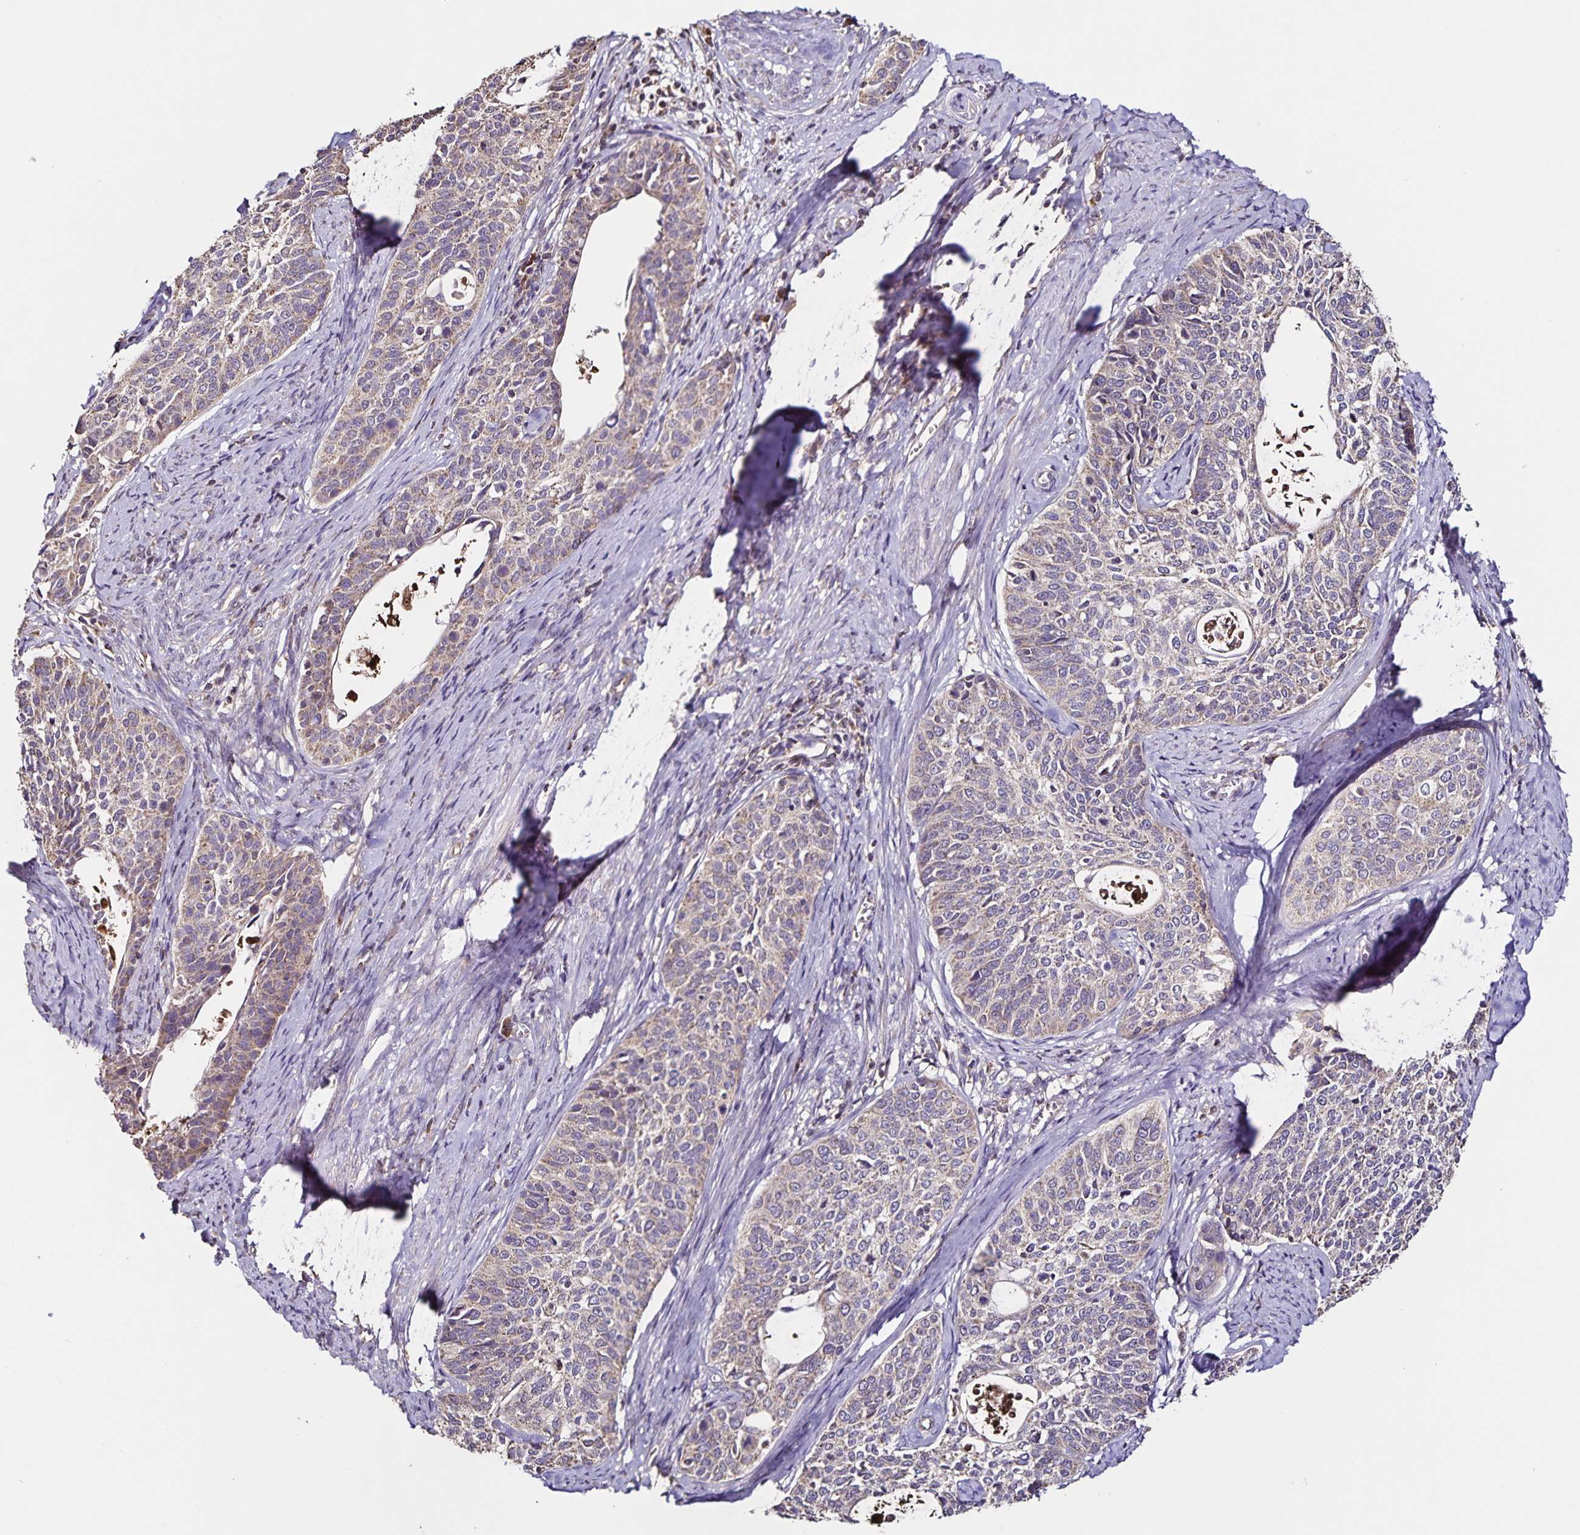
{"staining": {"intensity": "weak", "quantity": "25%-75%", "location": "cytoplasmic/membranous"}, "tissue": "cervical cancer", "cell_type": "Tumor cells", "image_type": "cancer", "snomed": [{"axis": "morphology", "description": "Squamous cell carcinoma, NOS"}, {"axis": "topography", "description": "Cervix"}], "caption": "Cervical cancer (squamous cell carcinoma) tissue reveals weak cytoplasmic/membranous staining in about 25%-75% of tumor cells", "gene": "MAN1A1", "patient": {"sex": "female", "age": 69}}